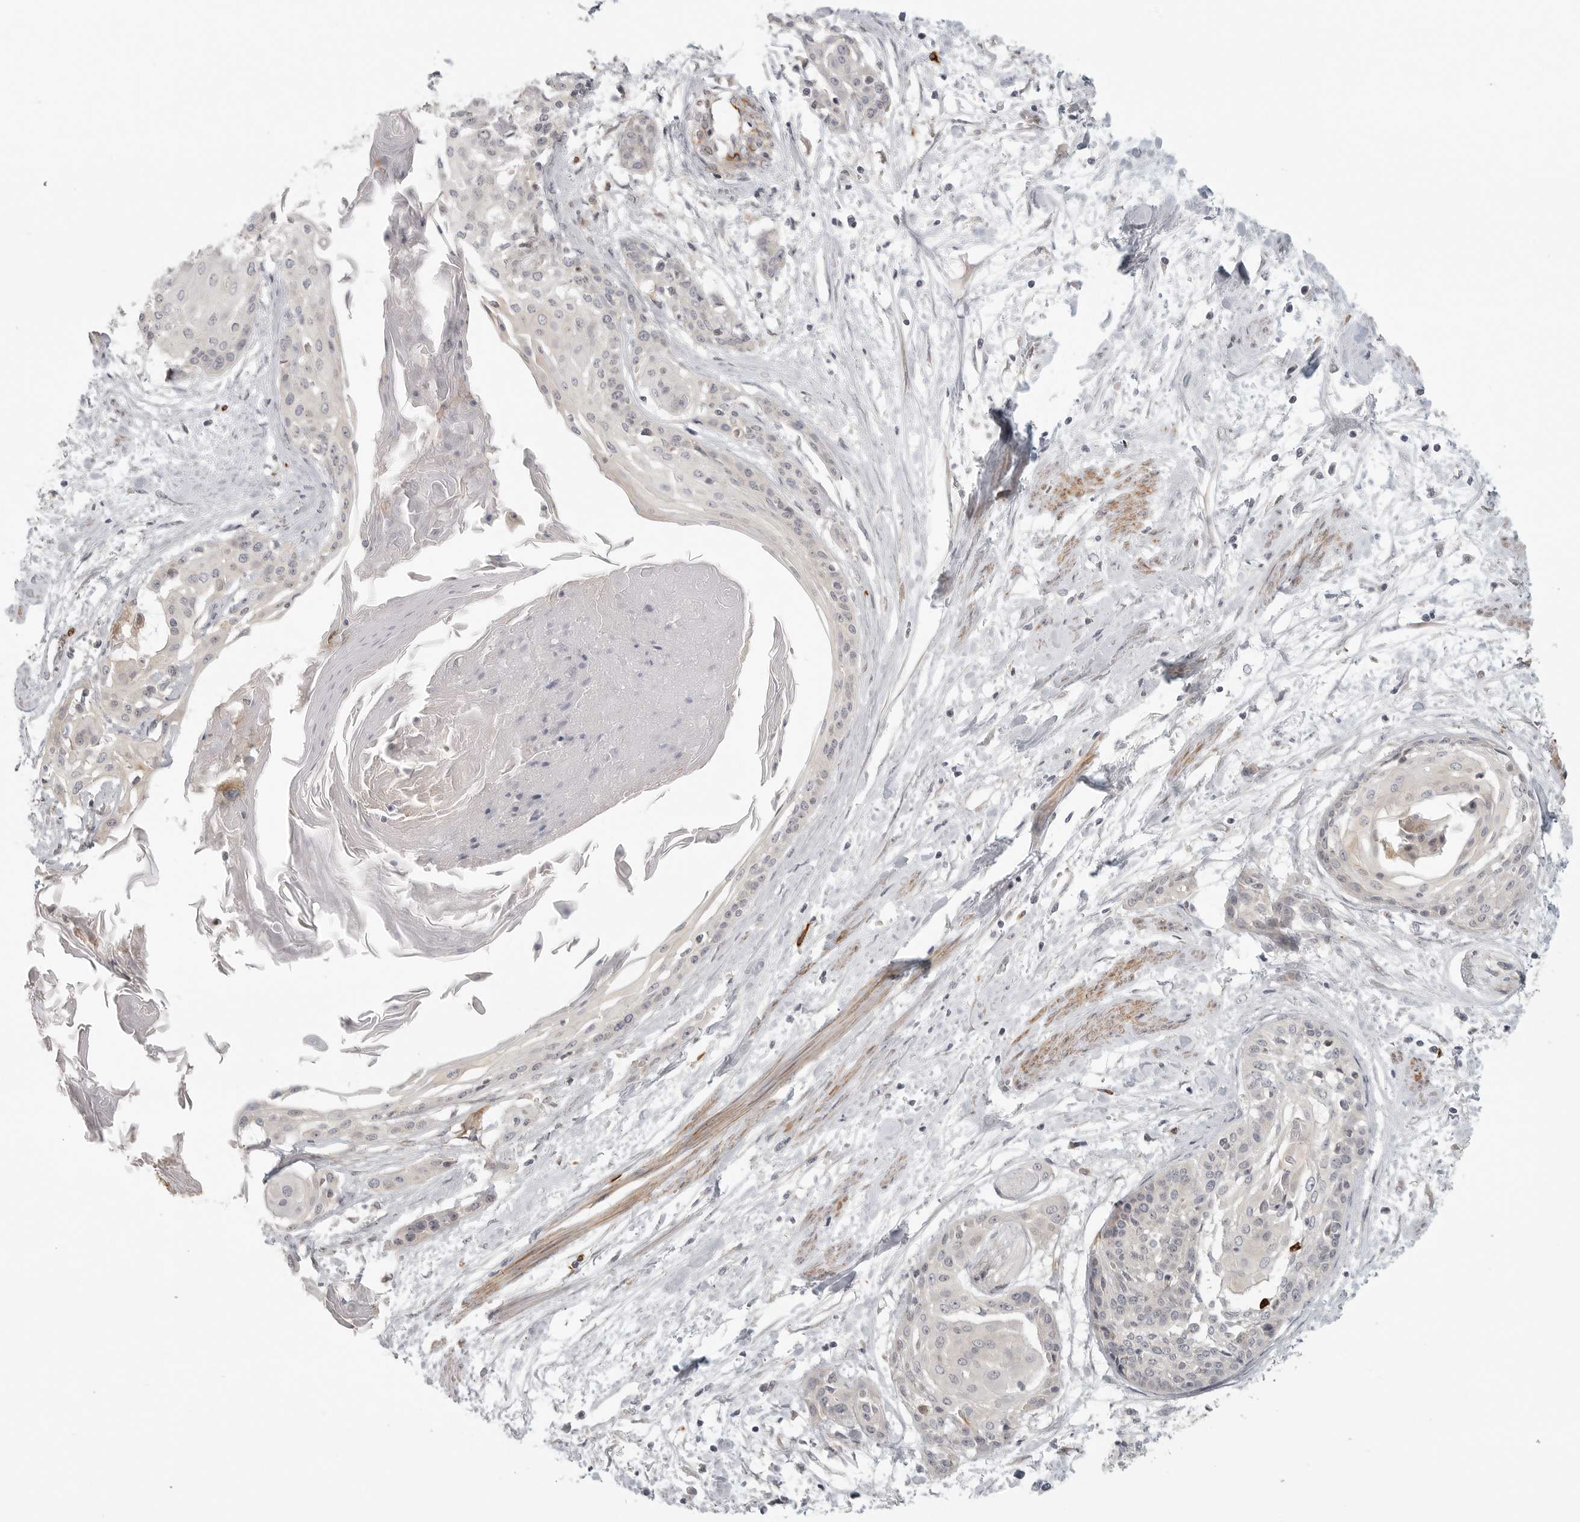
{"staining": {"intensity": "negative", "quantity": "none", "location": "none"}, "tissue": "cervical cancer", "cell_type": "Tumor cells", "image_type": "cancer", "snomed": [{"axis": "morphology", "description": "Squamous cell carcinoma, NOS"}, {"axis": "topography", "description": "Cervix"}], "caption": "Tumor cells are negative for protein expression in human cervical cancer (squamous cell carcinoma).", "gene": "CCPG1", "patient": {"sex": "female", "age": 57}}